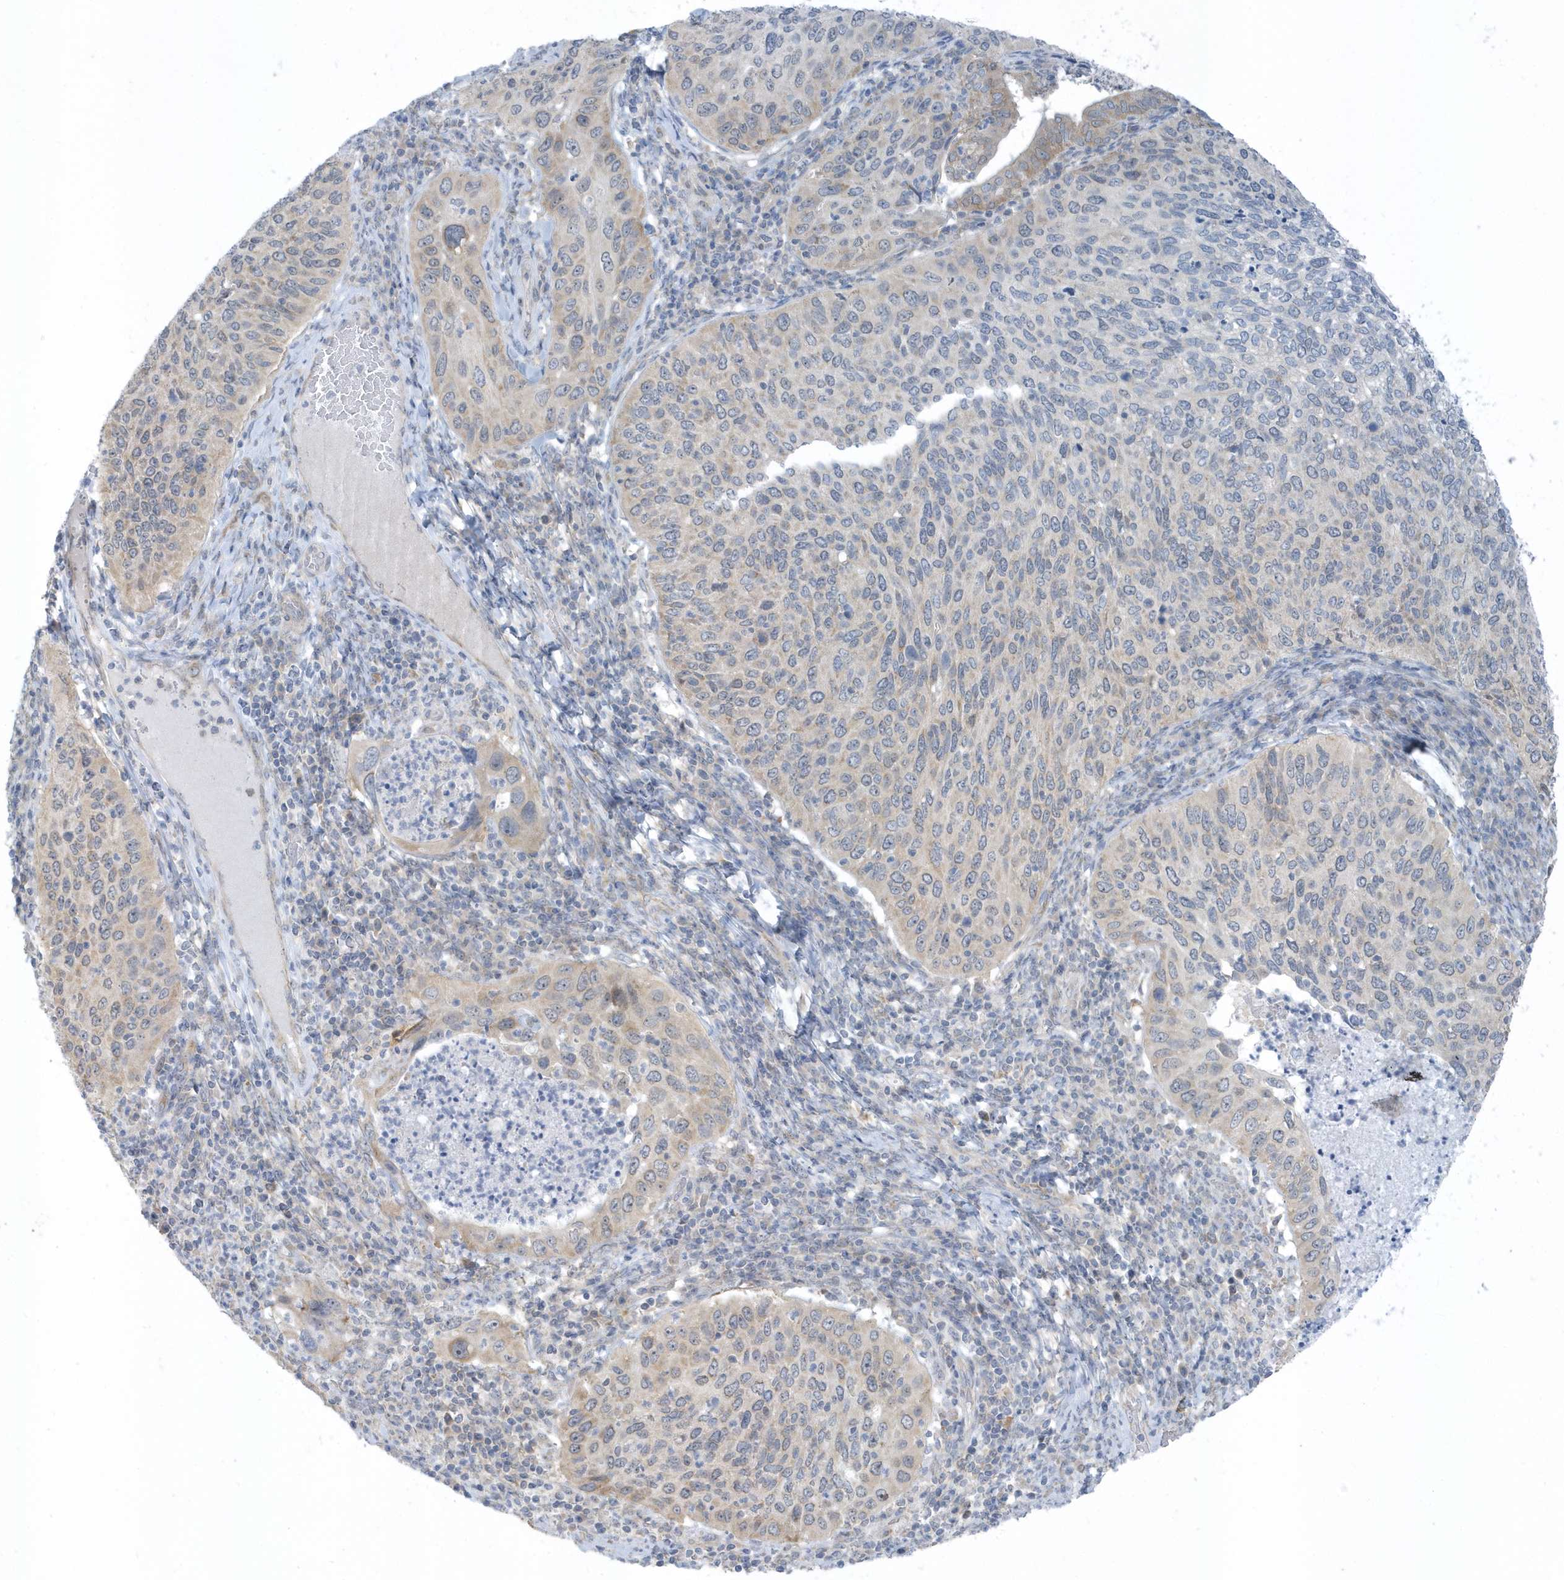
{"staining": {"intensity": "weak", "quantity": "<25%", "location": "cytoplasmic/membranous"}, "tissue": "cervical cancer", "cell_type": "Tumor cells", "image_type": "cancer", "snomed": [{"axis": "morphology", "description": "Squamous cell carcinoma, NOS"}, {"axis": "topography", "description": "Cervix"}], "caption": "Protein analysis of cervical cancer (squamous cell carcinoma) displays no significant staining in tumor cells. Nuclei are stained in blue.", "gene": "SCN3A", "patient": {"sex": "female", "age": 38}}